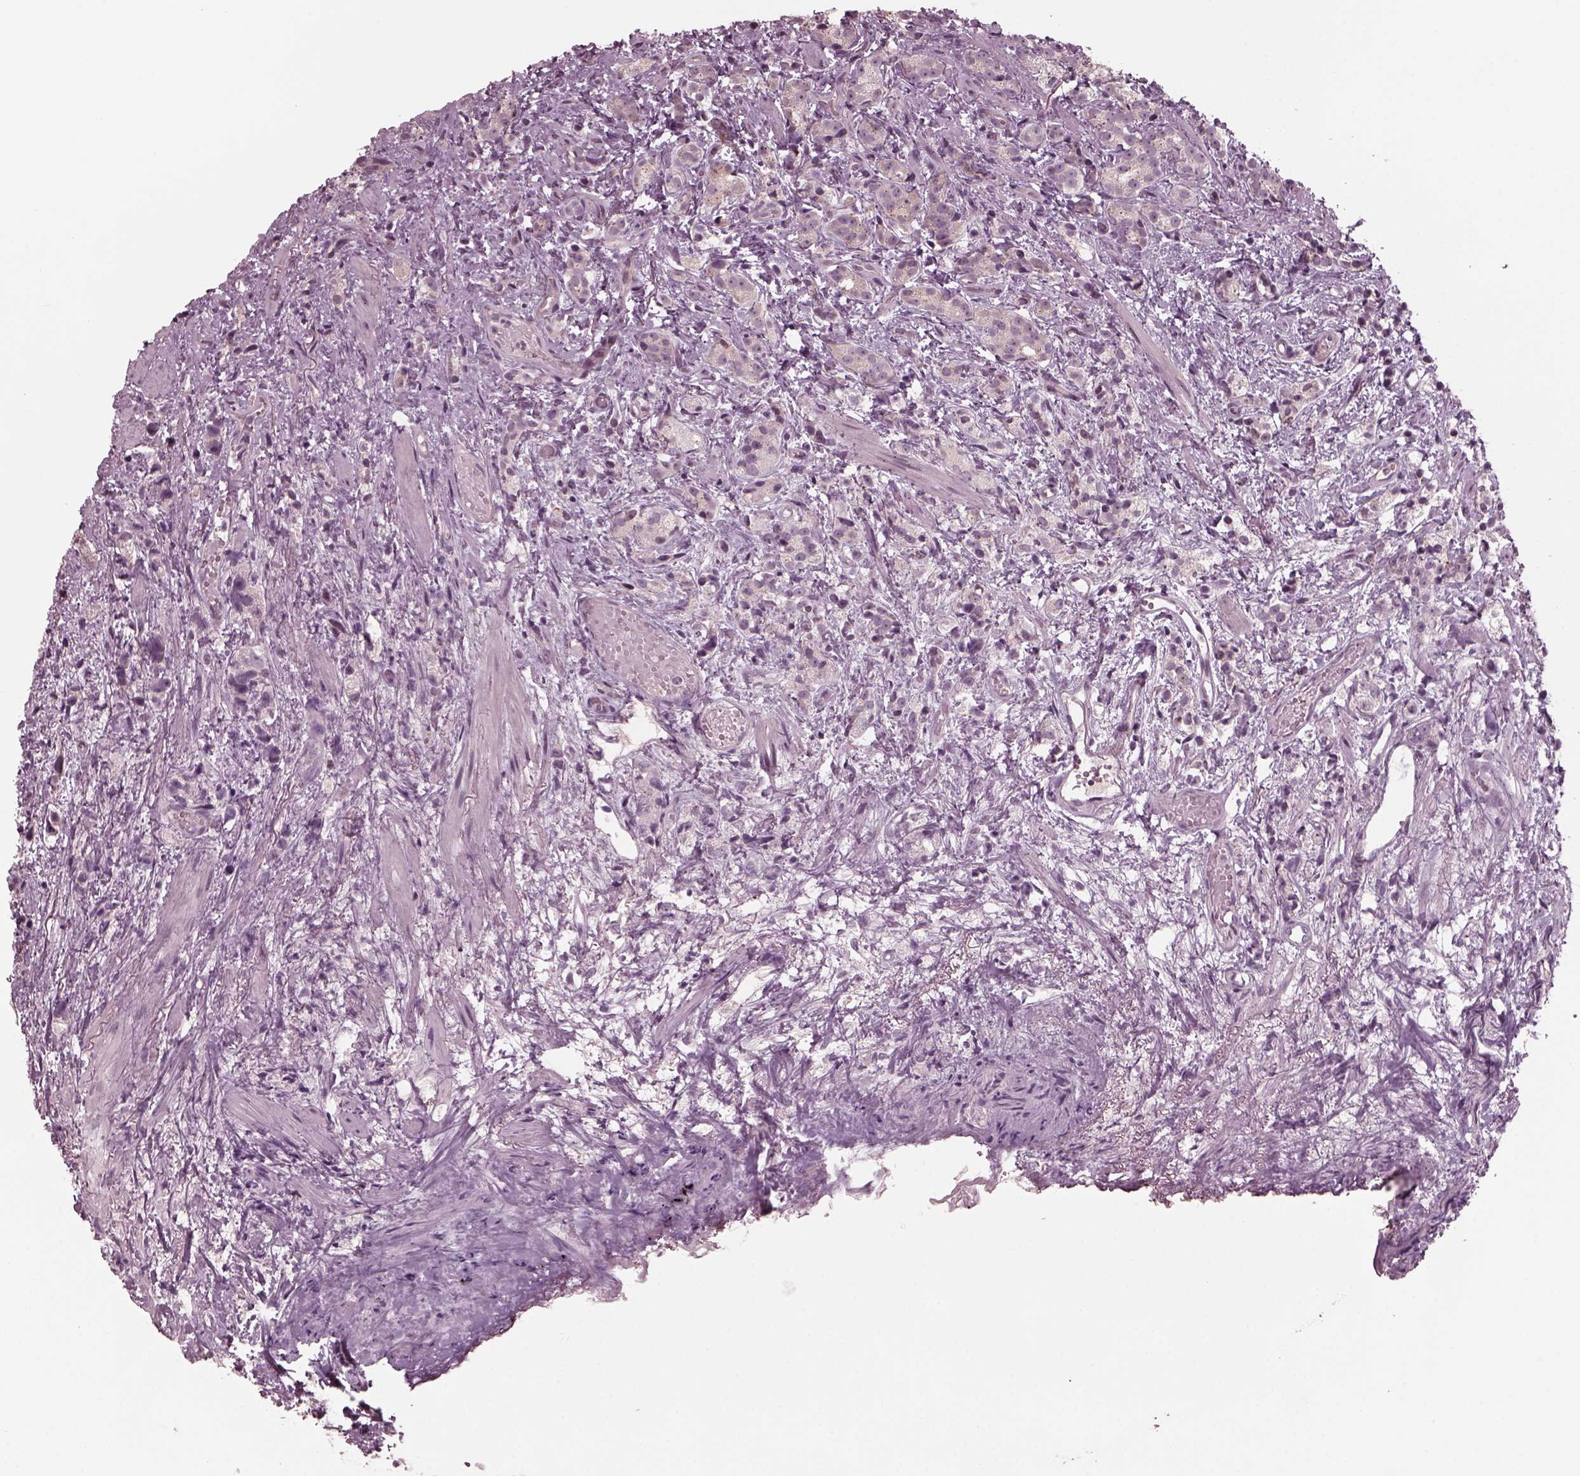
{"staining": {"intensity": "negative", "quantity": "none", "location": "none"}, "tissue": "prostate cancer", "cell_type": "Tumor cells", "image_type": "cancer", "snomed": [{"axis": "morphology", "description": "Adenocarcinoma, High grade"}, {"axis": "topography", "description": "Prostate"}], "caption": "Prostate adenocarcinoma (high-grade) was stained to show a protein in brown. There is no significant expression in tumor cells. The staining was performed using DAB (3,3'-diaminobenzidine) to visualize the protein expression in brown, while the nuclei were stained in blue with hematoxylin (Magnification: 20x).", "gene": "SAXO1", "patient": {"sex": "male", "age": 53}}